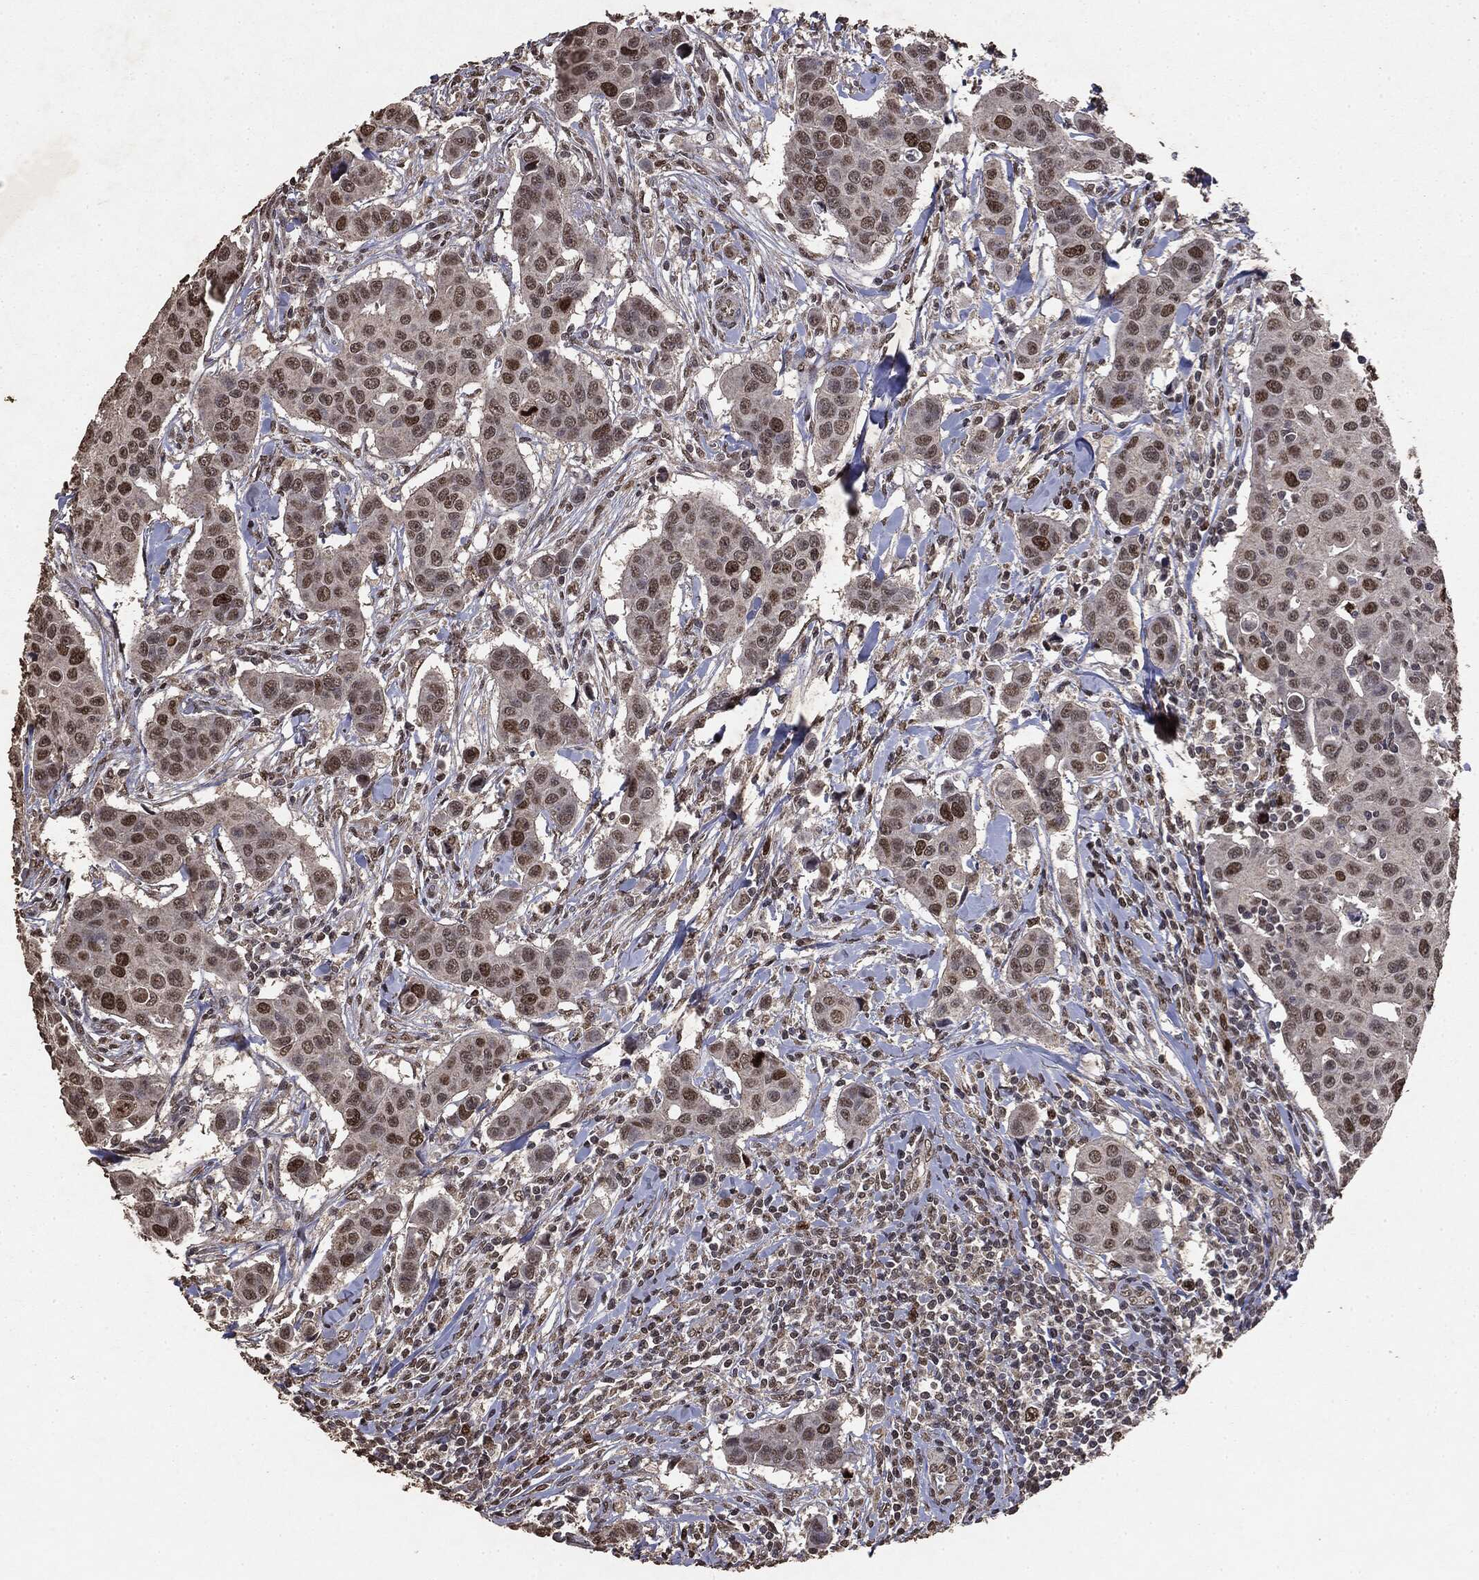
{"staining": {"intensity": "moderate", "quantity": "25%-75%", "location": "nuclear"}, "tissue": "breast cancer", "cell_type": "Tumor cells", "image_type": "cancer", "snomed": [{"axis": "morphology", "description": "Duct carcinoma"}, {"axis": "topography", "description": "Breast"}], "caption": "Protein analysis of intraductal carcinoma (breast) tissue reveals moderate nuclear expression in approximately 25%-75% of tumor cells.", "gene": "RAD18", "patient": {"sex": "female", "age": 24}}